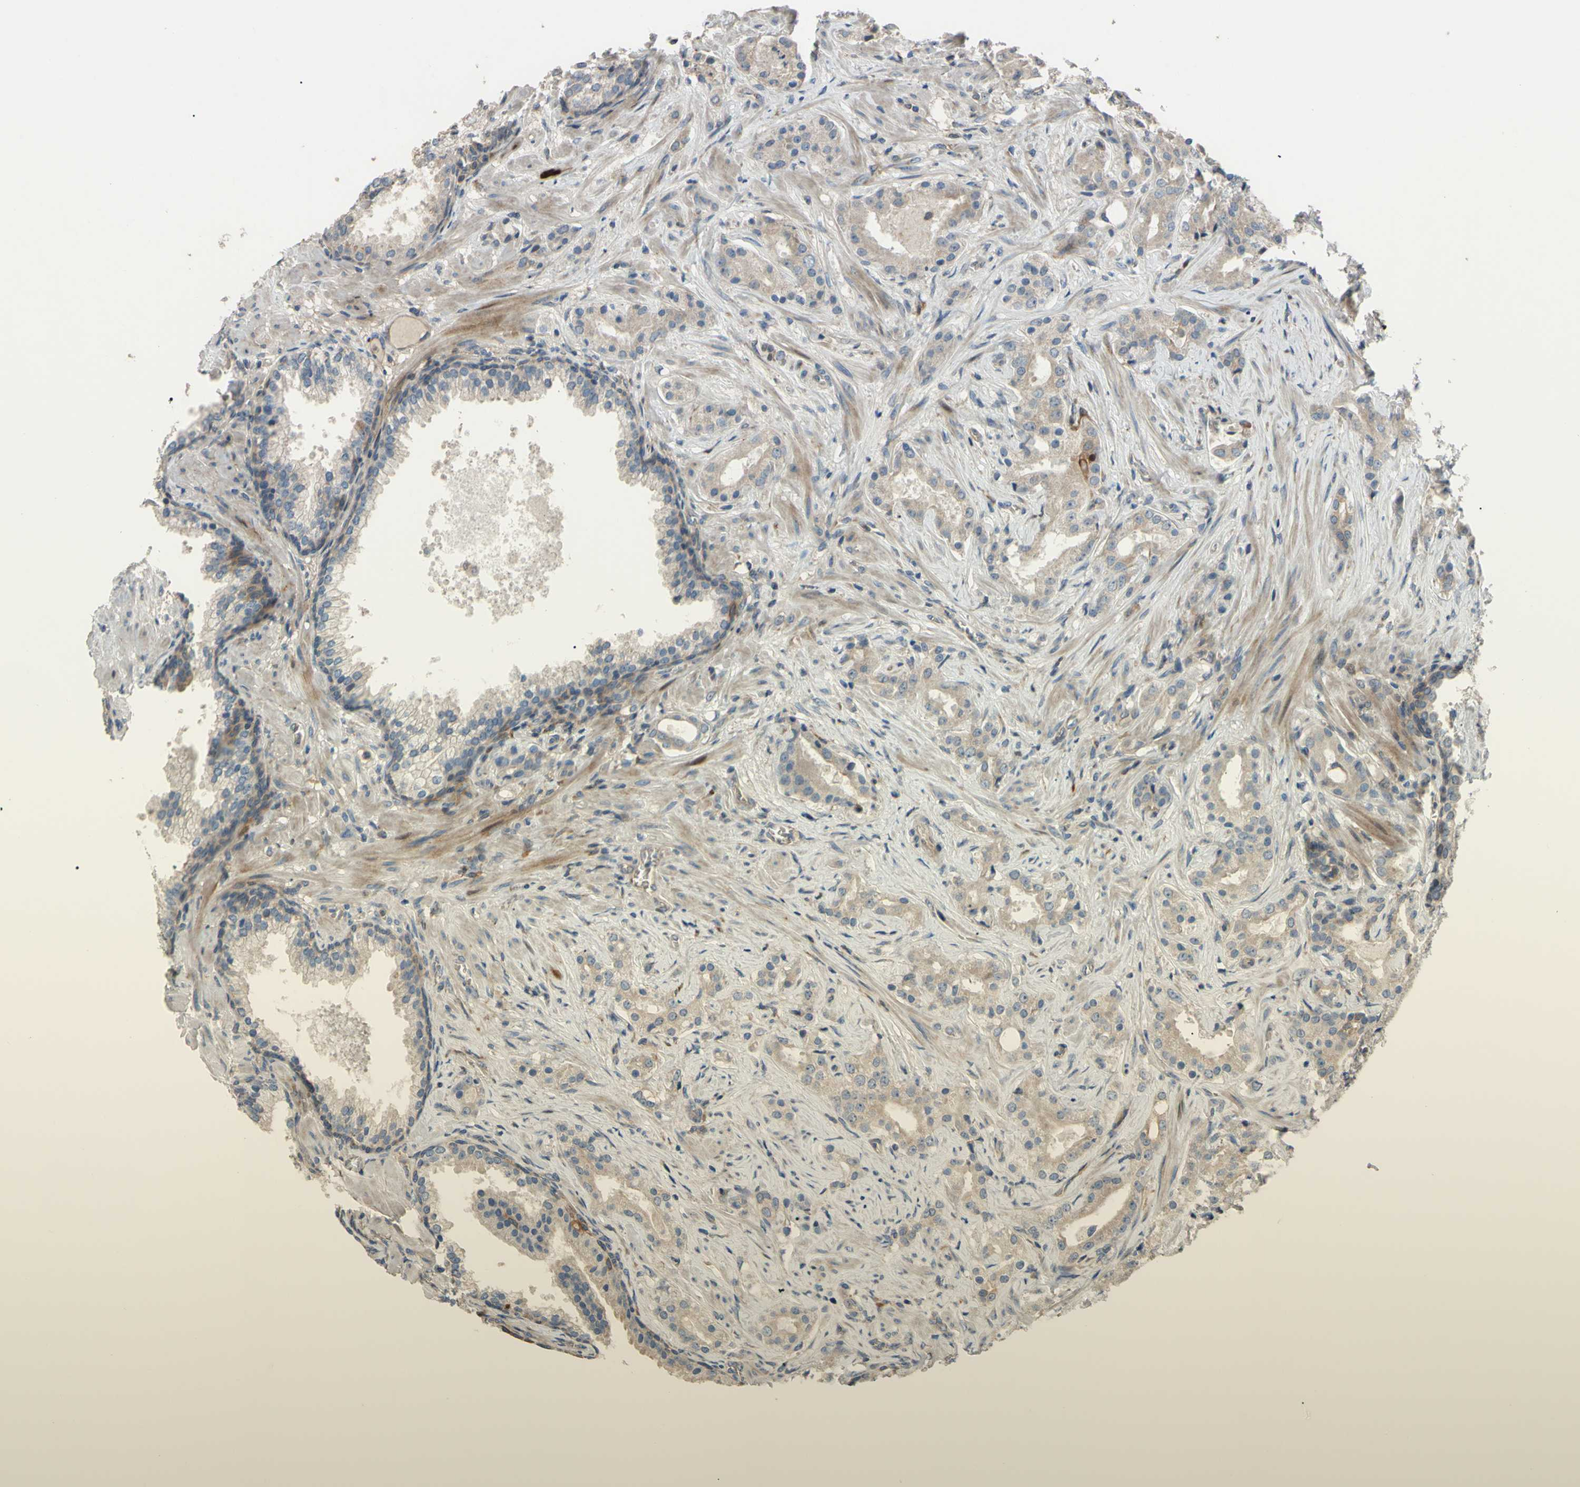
{"staining": {"intensity": "weak", "quantity": ">75%", "location": "cytoplasmic/membranous"}, "tissue": "prostate cancer", "cell_type": "Tumor cells", "image_type": "cancer", "snomed": [{"axis": "morphology", "description": "Adenocarcinoma, Low grade"}, {"axis": "topography", "description": "Prostate"}], "caption": "This image shows prostate low-grade adenocarcinoma stained with immunohistochemistry to label a protein in brown. The cytoplasmic/membranous of tumor cells show weak positivity for the protein. Nuclei are counter-stained blue.", "gene": "SPTLC1", "patient": {"sex": "male", "age": 59}}